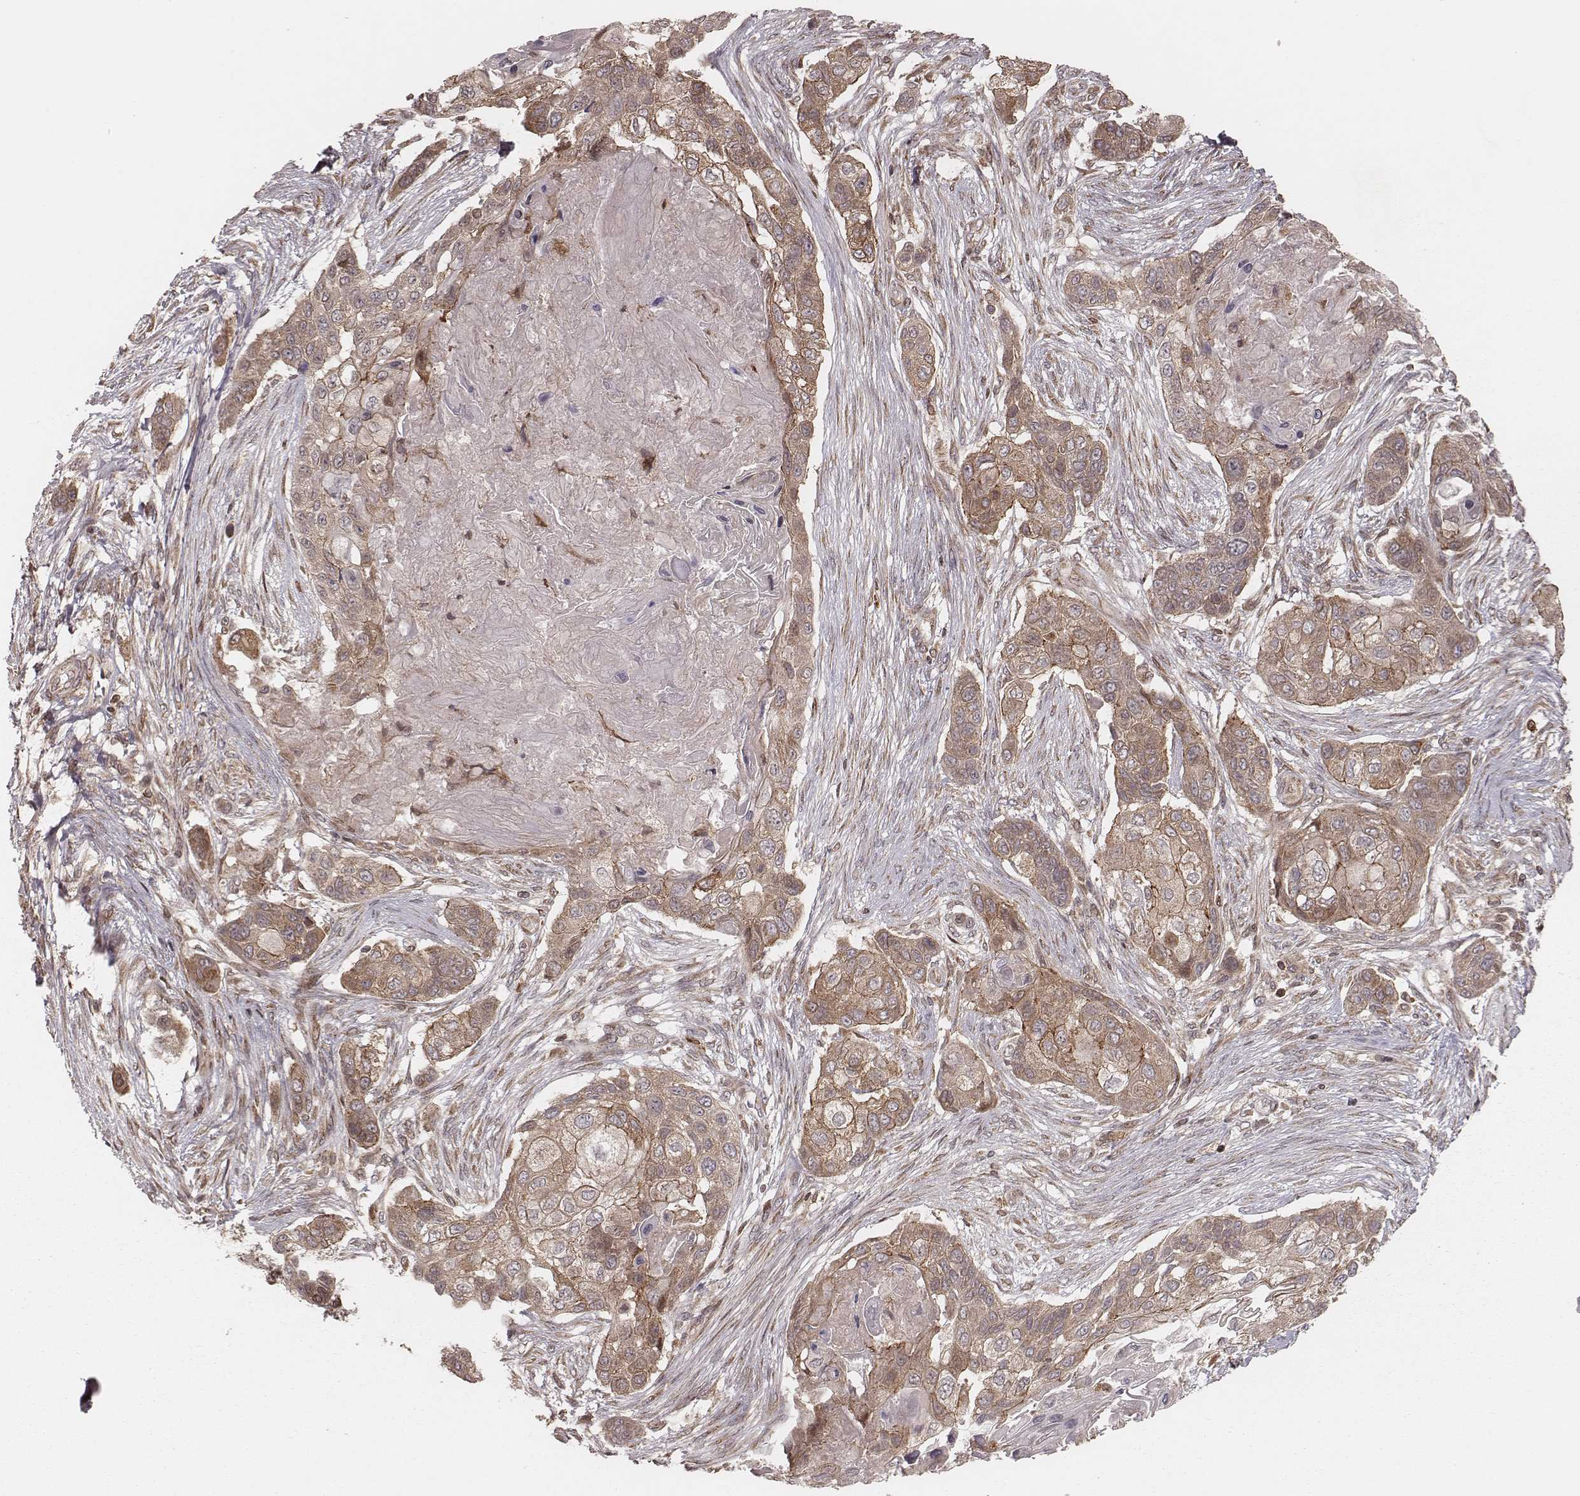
{"staining": {"intensity": "moderate", "quantity": ">75%", "location": "cytoplasmic/membranous"}, "tissue": "lung cancer", "cell_type": "Tumor cells", "image_type": "cancer", "snomed": [{"axis": "morphology", "description": "Squamous cell carcinoma, NOS"}, {"axis": "topography", "description": "Lung"}], "caption": "This is a histology image of immunohistochemistry (IHC) staining of lung cancer, which shows moderate expression in the cytoplasmic/membranous of tumor cells.", "gene": "MYO19", "patient": {"sex": "male", "age": 69}}